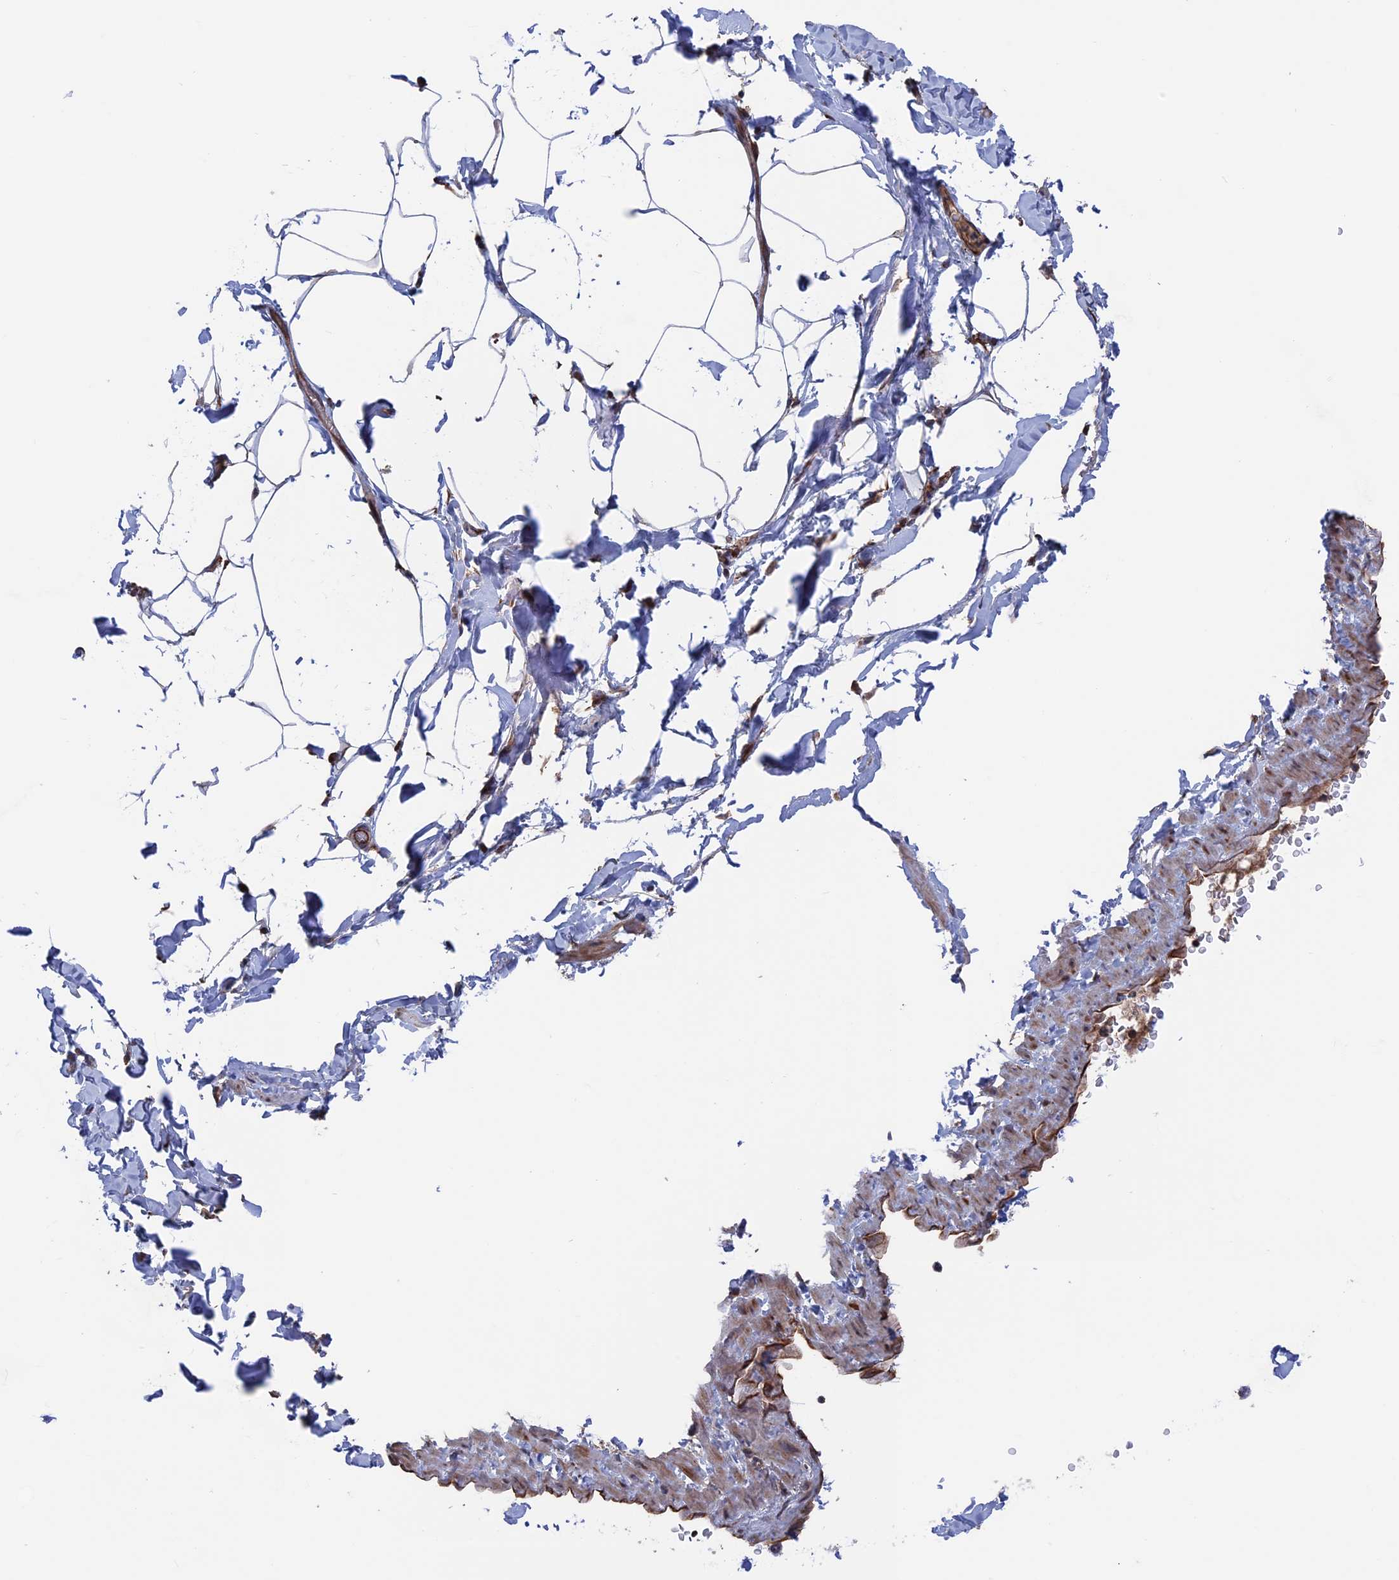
{"staining": {"intensity": "weak", "quantity": ">75%", "location": "cytoplasmic/membranous"}, "tissue": "pancreatic cancer", "cell_type": "Tumor cells", "image_type": "cancer", "snomed": [{"axis": "morphology", "description": "Adenocarcinoma, NOS"}, {"axis": "topography", "description": "Pancreas"}], "caption": "Human adenocarcinoma (pancreatic) stained for a protein (brown) exhibits weak cytoplasmic/membranous positive expression in approximately >75% of tumor cells.", "gene": "PLA2G15", "patient": {"sex": "male", "age": 50}}